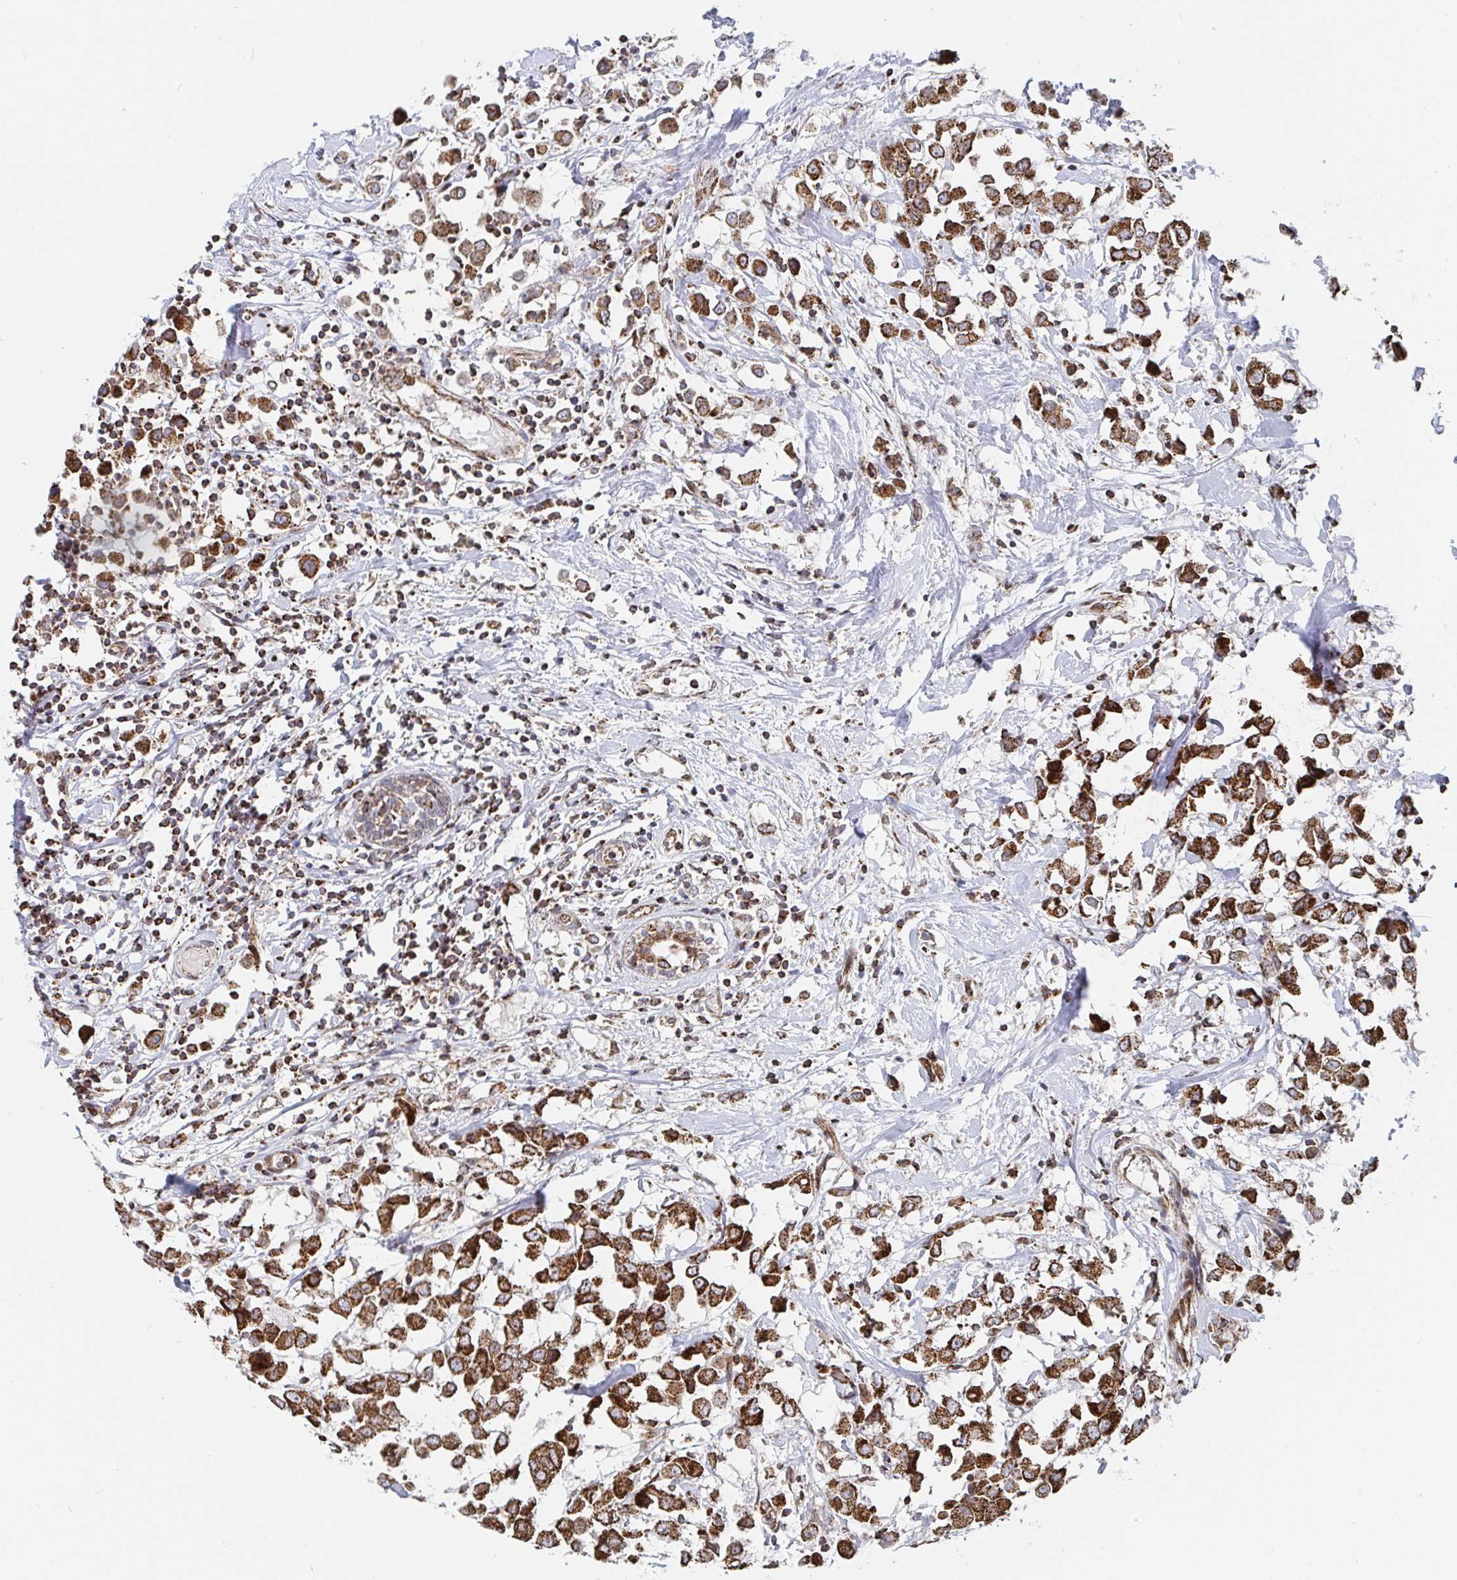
{"staining": {"intensity": "strong", "quantity": ">75%", "location": "cytoplasmic/membranous"}, "tissue": "breast cancer", "cell_type": "Tumor cells", "image_type": "cancer", "snomed": [{"axis": "morphology", "description": "Duct carcinoma"}, {"axis": "topography", "description": "Breast"}], "caption": "Breast infiltrating ductal carcinoma tissue exhibits strong cytoplasmic/membranous positivity in about >75% of tumor cells, visualized by immunohistochemistry.", "gene": "STARD8", "patient": {"sex": "female", "age": 61}}